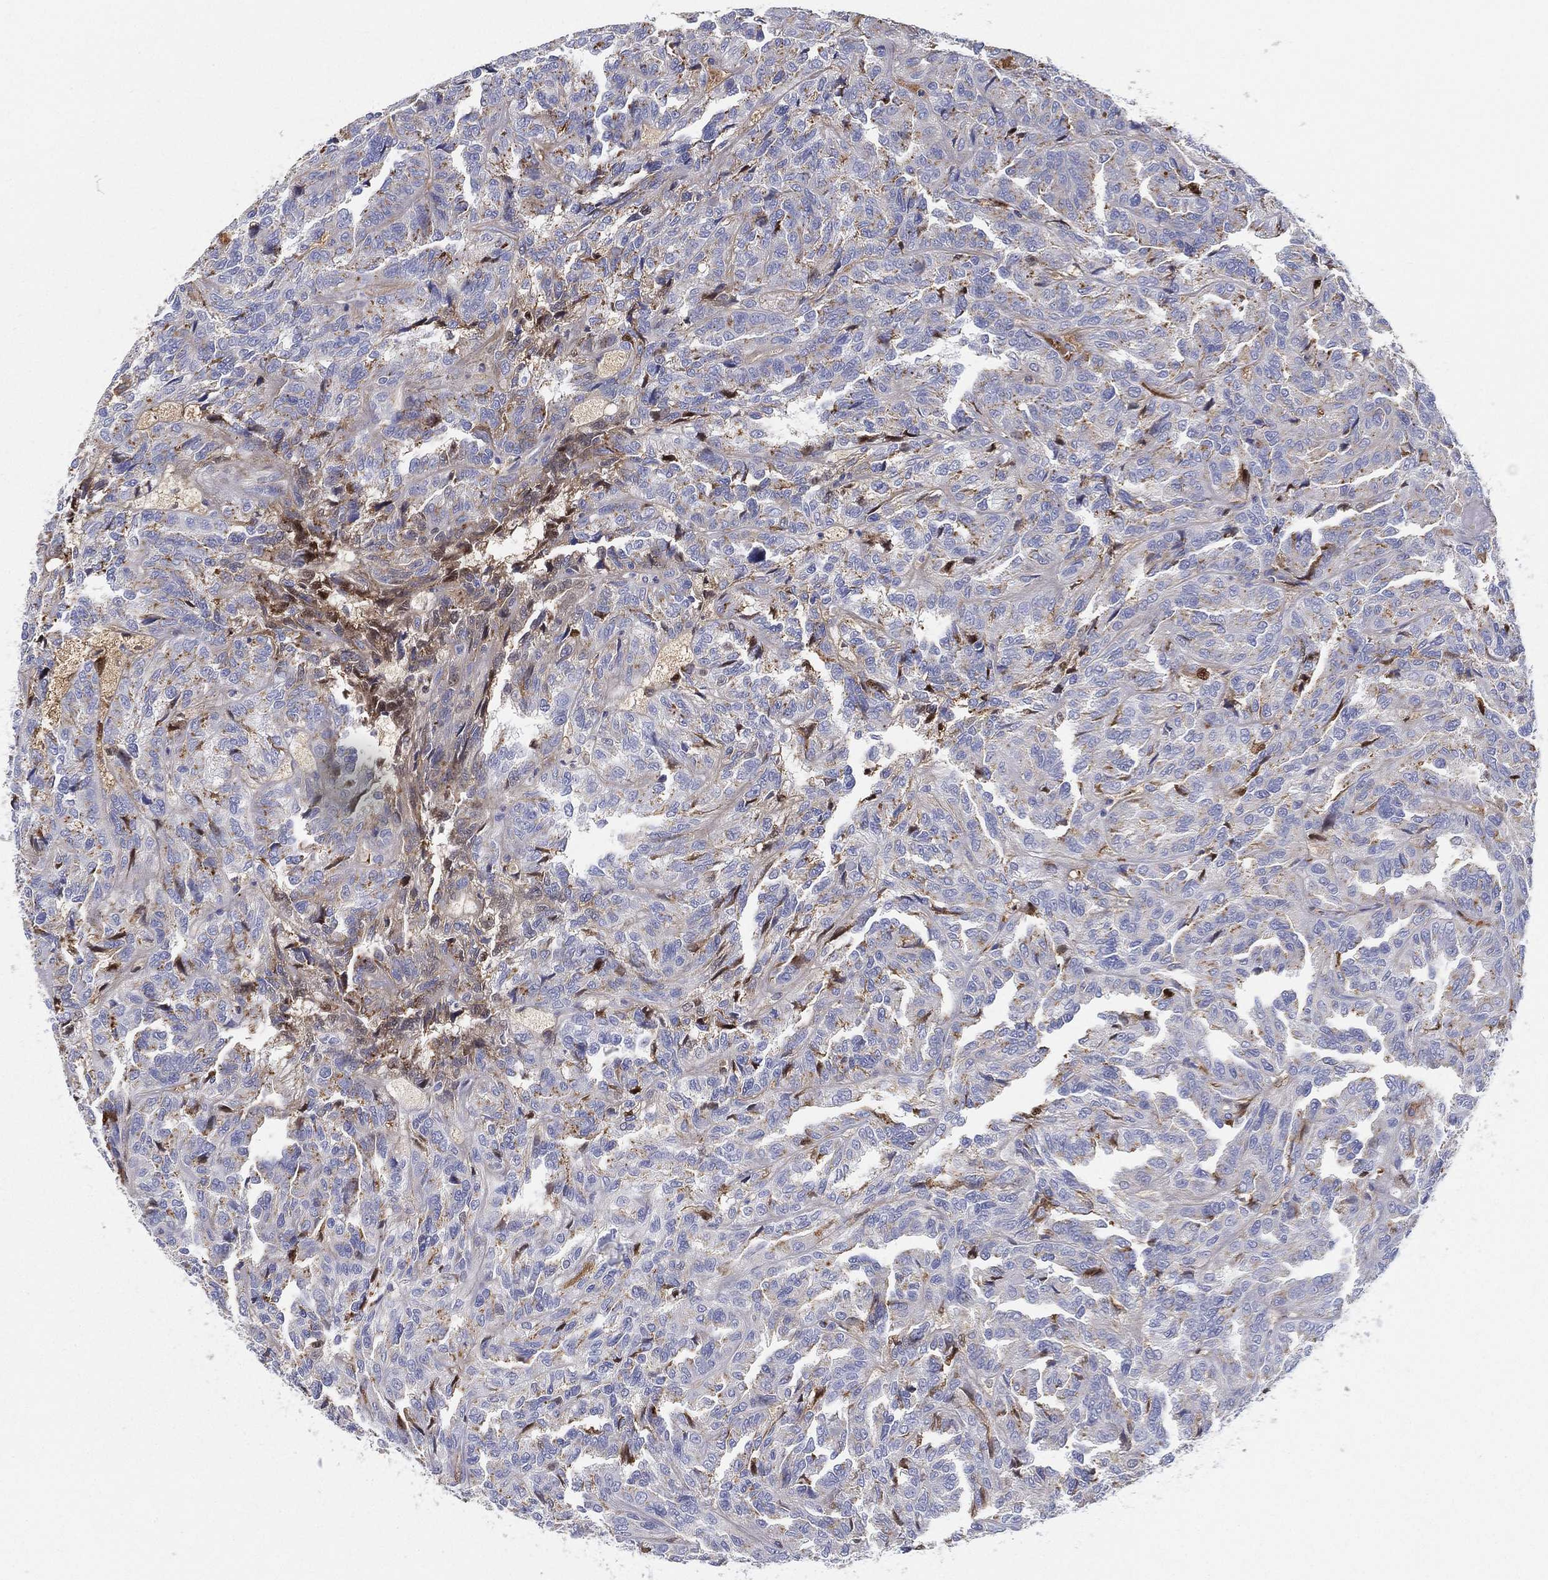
{"staining": {"intensity": "moderate", "quantity": "<25%", "location": "cytoplasmic/membranous"}, "tissue": "renal cancer", "cell_type": "Tumor cells", "image_type": "cancer", "snomed": [{"axis": "morphology", "description": "Adenocarcinoma, NOS"}, {"axis": "topography", "description": "Kidney"}], "caption": "Moderate cytoplasmic/membranous expression is present in about <25% of tumor cells in renal adenocarcinoma.", "gene": "IFNB1", "patient": {"sex": "male", "age": 79}}